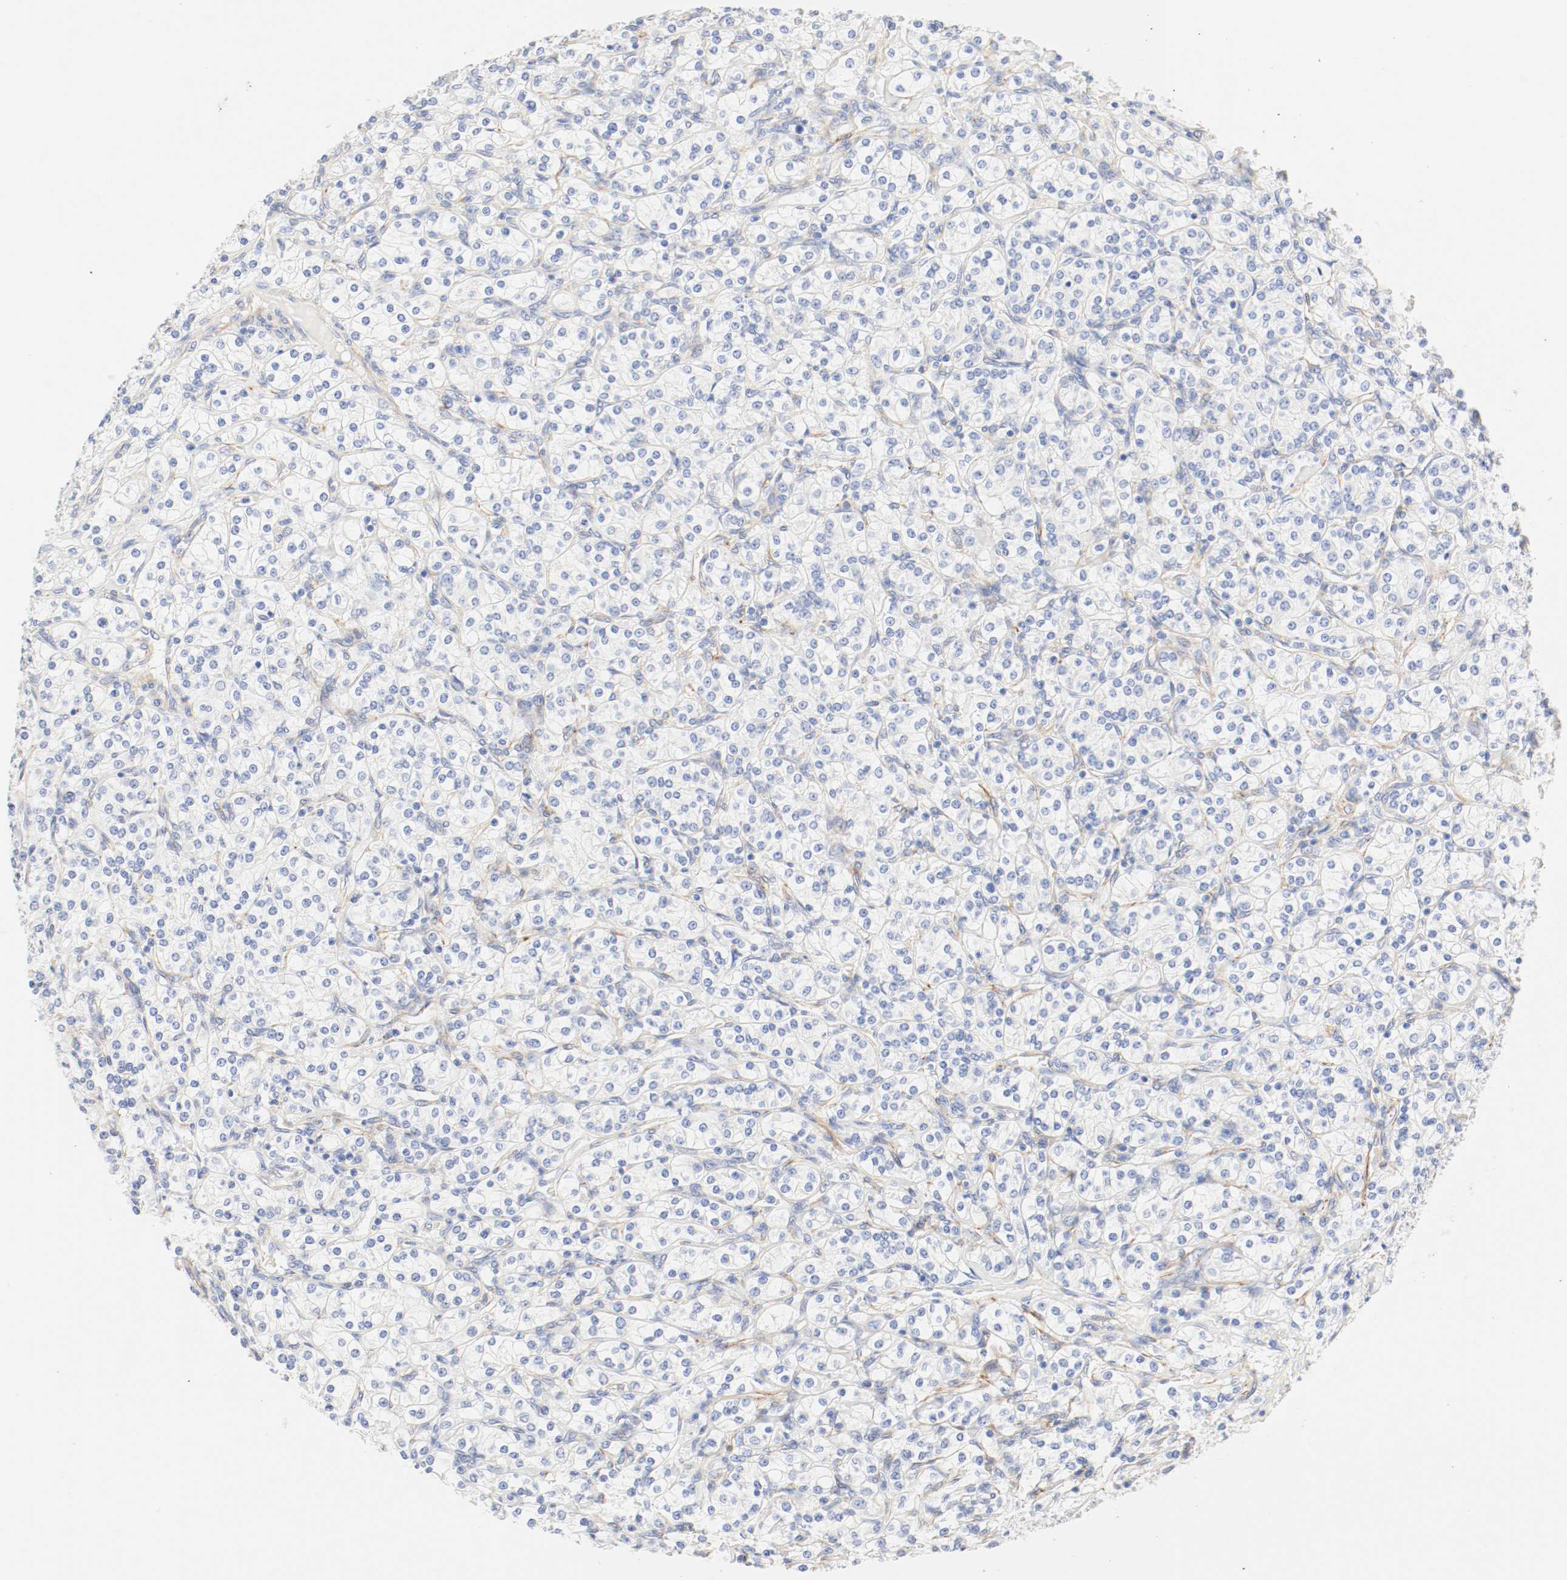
{"staining": {"intensity": "negative", "quantity": "none", "location": "none"}, "tissue": "renal cancer", "cell_type": "Tumor cells", "image_type": "cancer", "snomed": [{"axis": "morphology", "description": "Adenocarcinoma, NOS"}, {"axis": "topography", "description": "Kidney"}], "caption": "Adenocarcinoma (renal) was stained to show a protein in brown. There is no significant positivity in tumor cells.", "gene": "GIT1", "patient": {"sex": "male", "age": 77}}